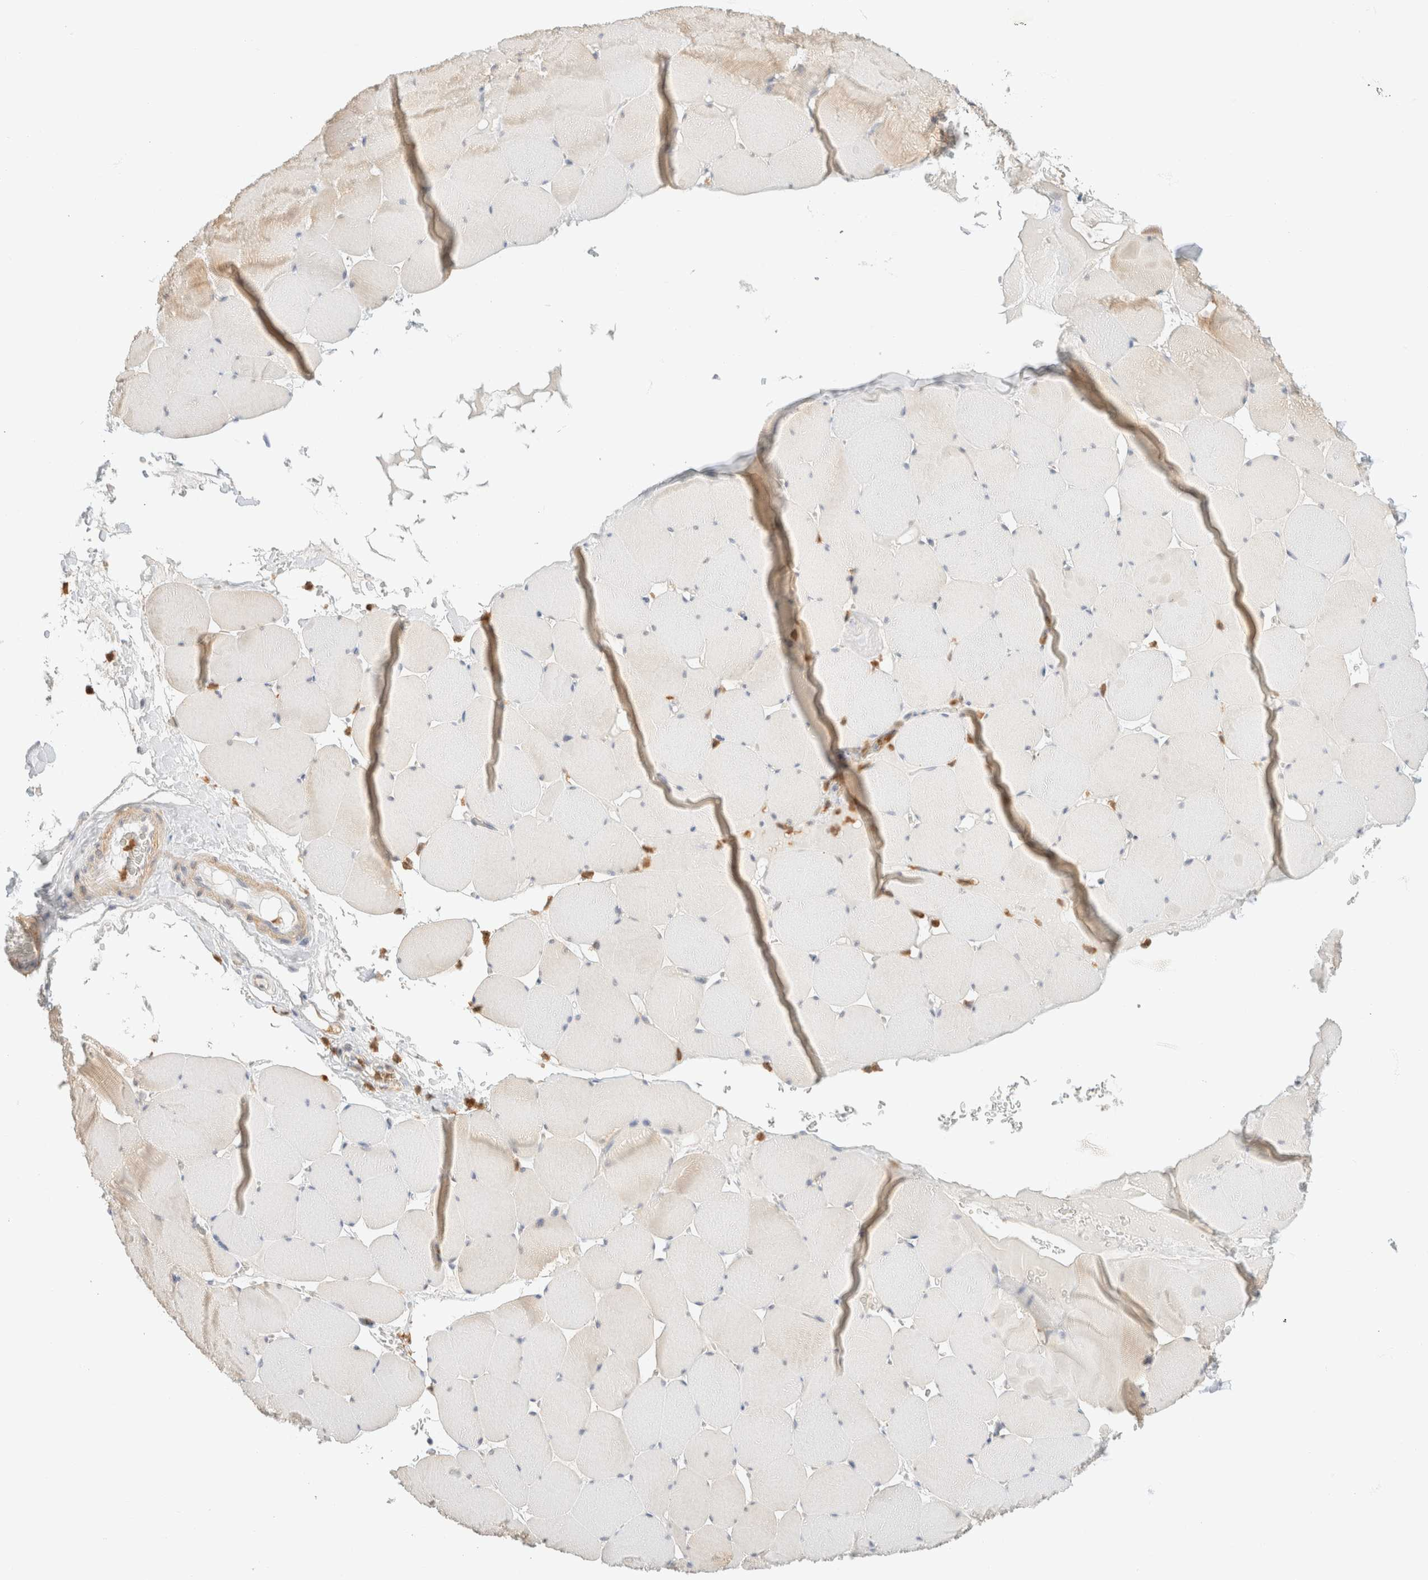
{"staining": {"intensity": "weak", "quantity": "<25%", "location": "cytoplasmic/membranous"}, "tissue": "skeletal muscle", "cell_type": "Myocytes", "image_type": "normal", "snomed": [{"axis": "morphology", "description": "Normal tissue, NOS"}, {"axis": "topography", "description": "Skeletal muscle"}], "caption": "Skeletal muscle was stained to show a protein in brown. There is no significant staining in myocytes. Nuclei are stained in blue.", "gene": "GPI", "patient": {"sex": "male", "age": 62}}